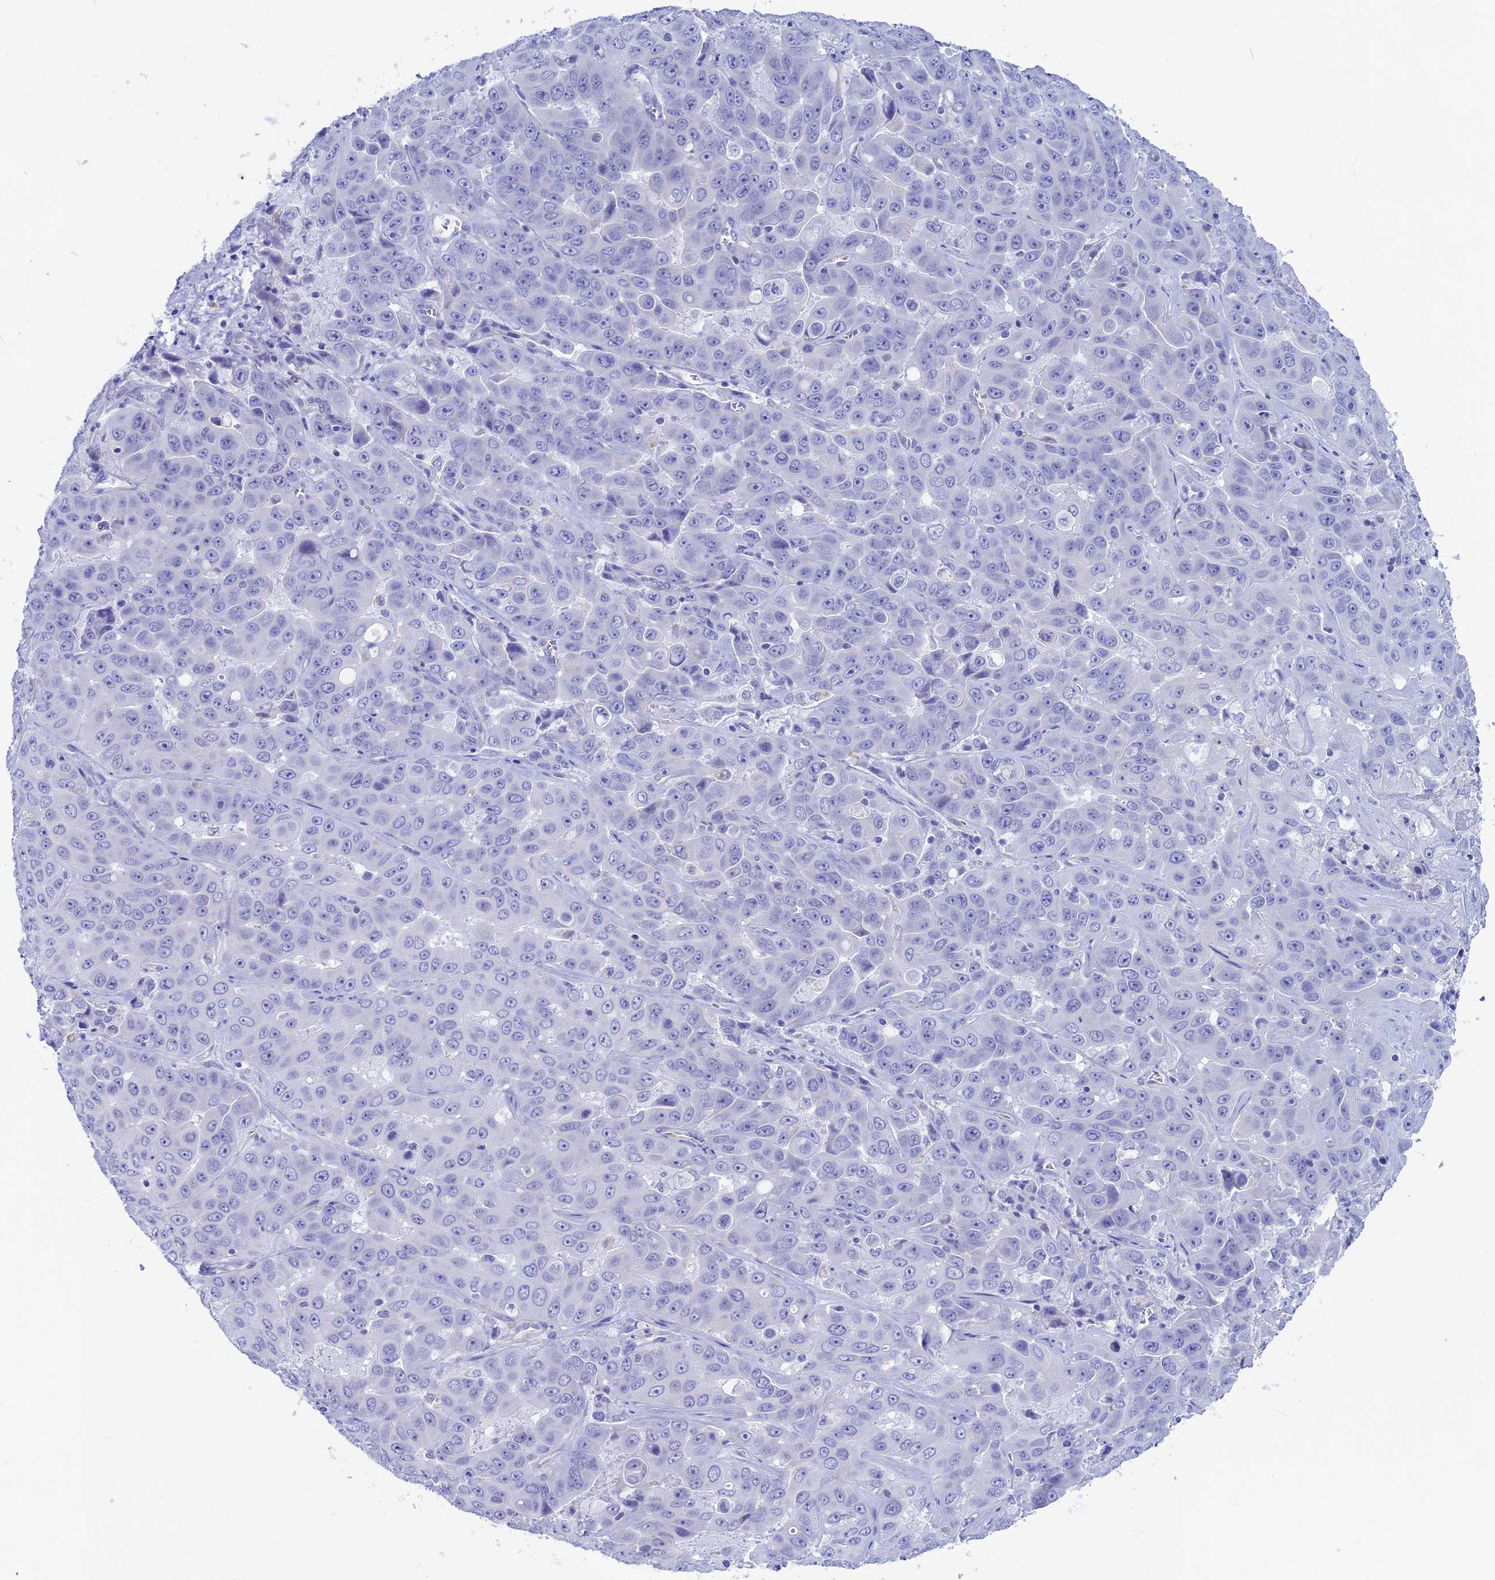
{"staining": {"intensity": "negative", "quantity": "none", "location": "none"}, "tissue": "liver cancer", "cell_type": "Tumor cells", "image_type": "cancer", "snomed": [{"axis": "morphology", "description": "Cholangiocarcinoma"}, {"axis": "topography", "description": "Liver"}], "caption": "Liver cholangiocarcinoma stained for a protein using immunohistochemistry (IHC) displays no positivity tumor cells.", "gene": "GNGT2", "patient": {"sex": "female", "age": 52}}